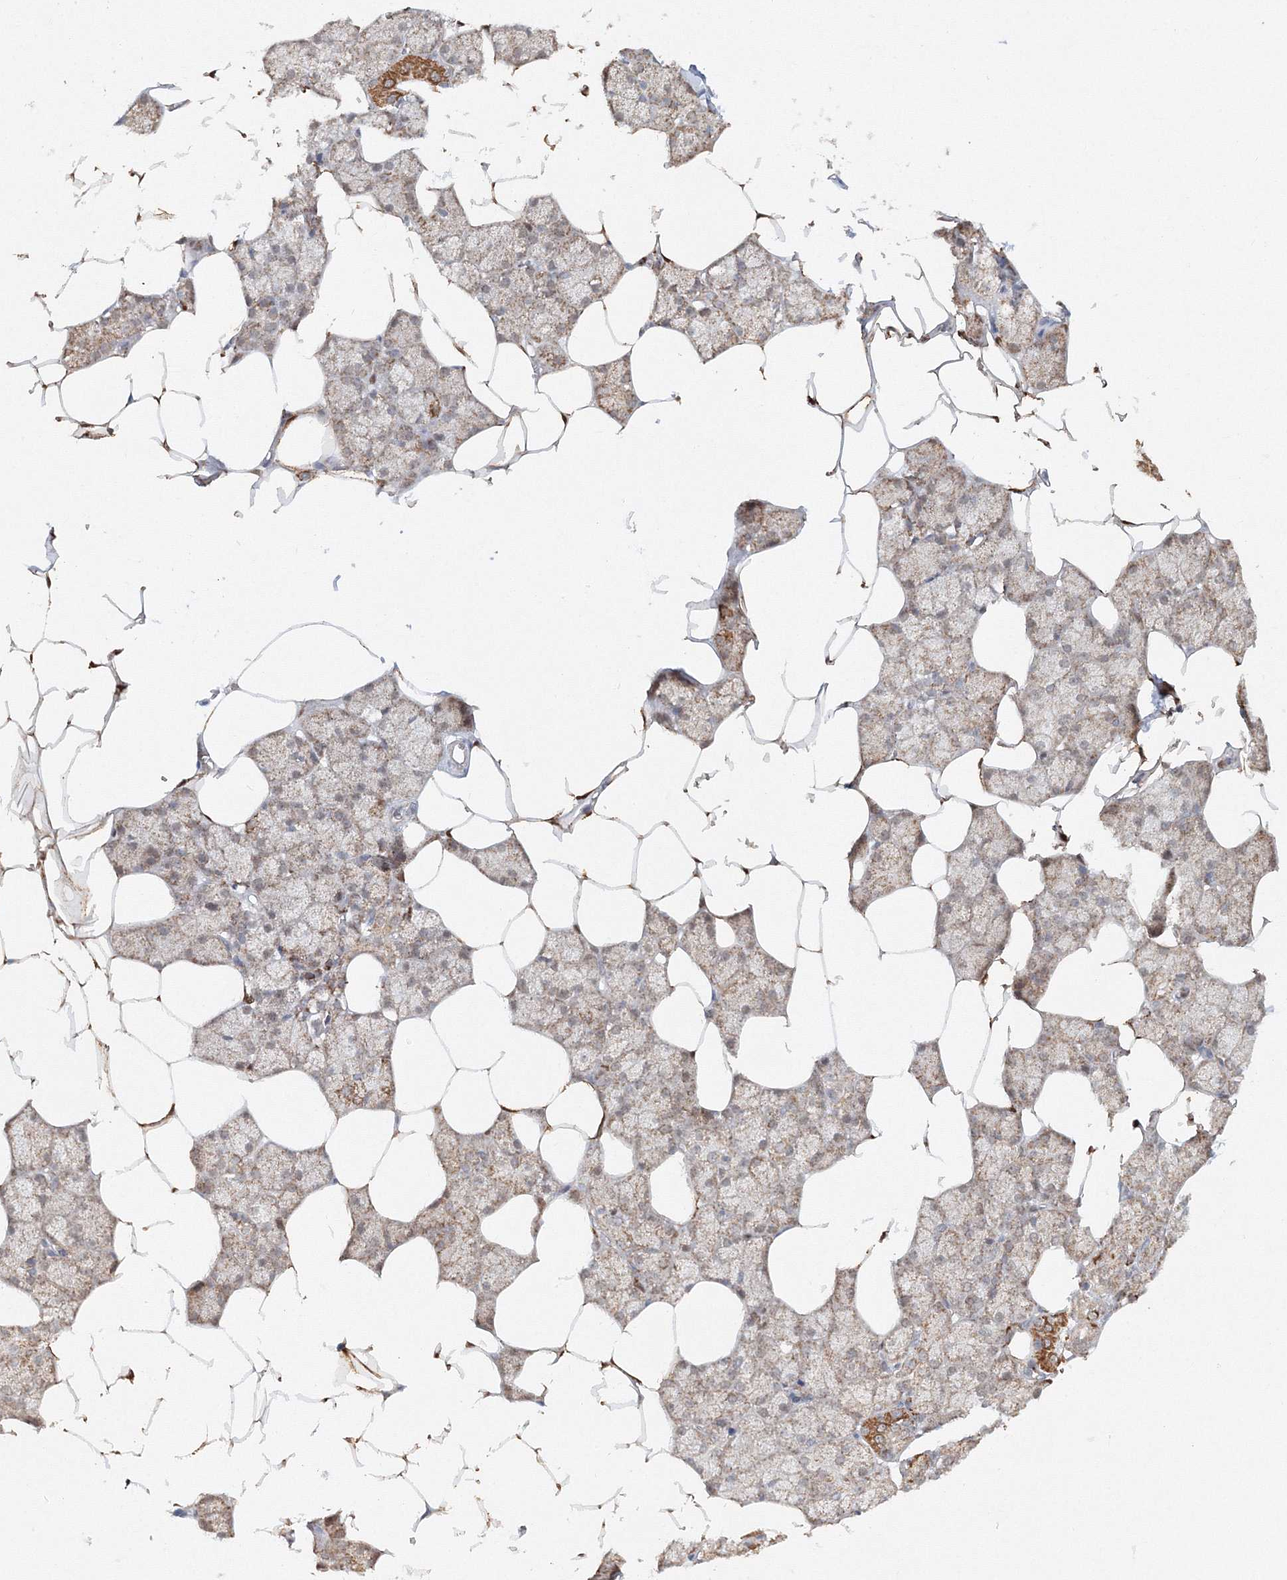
{"staining": {"intensity": "strong", "quantity": "25%-75%", "location": "cytoplasmic/membranous"}, "tissue": "salivary gland", "cell_type": "Glandular cells", "image_type": "normal", "snomed": [{"axis": "morphology", "description": "Normal tissue, NOS"}, {"axis": "topography", "description": "Salivary gland"}], "caption": "Salivary gland stained with DAB (3,3'-diaminobenzidine) immunohistochemistry (IHC) shows high levels of strong cytoplasmic/membranous expression in about 25%-75% of glandular cells.", "gene": "PSMD6", "patient": {"sex": "male", "age": 62}}